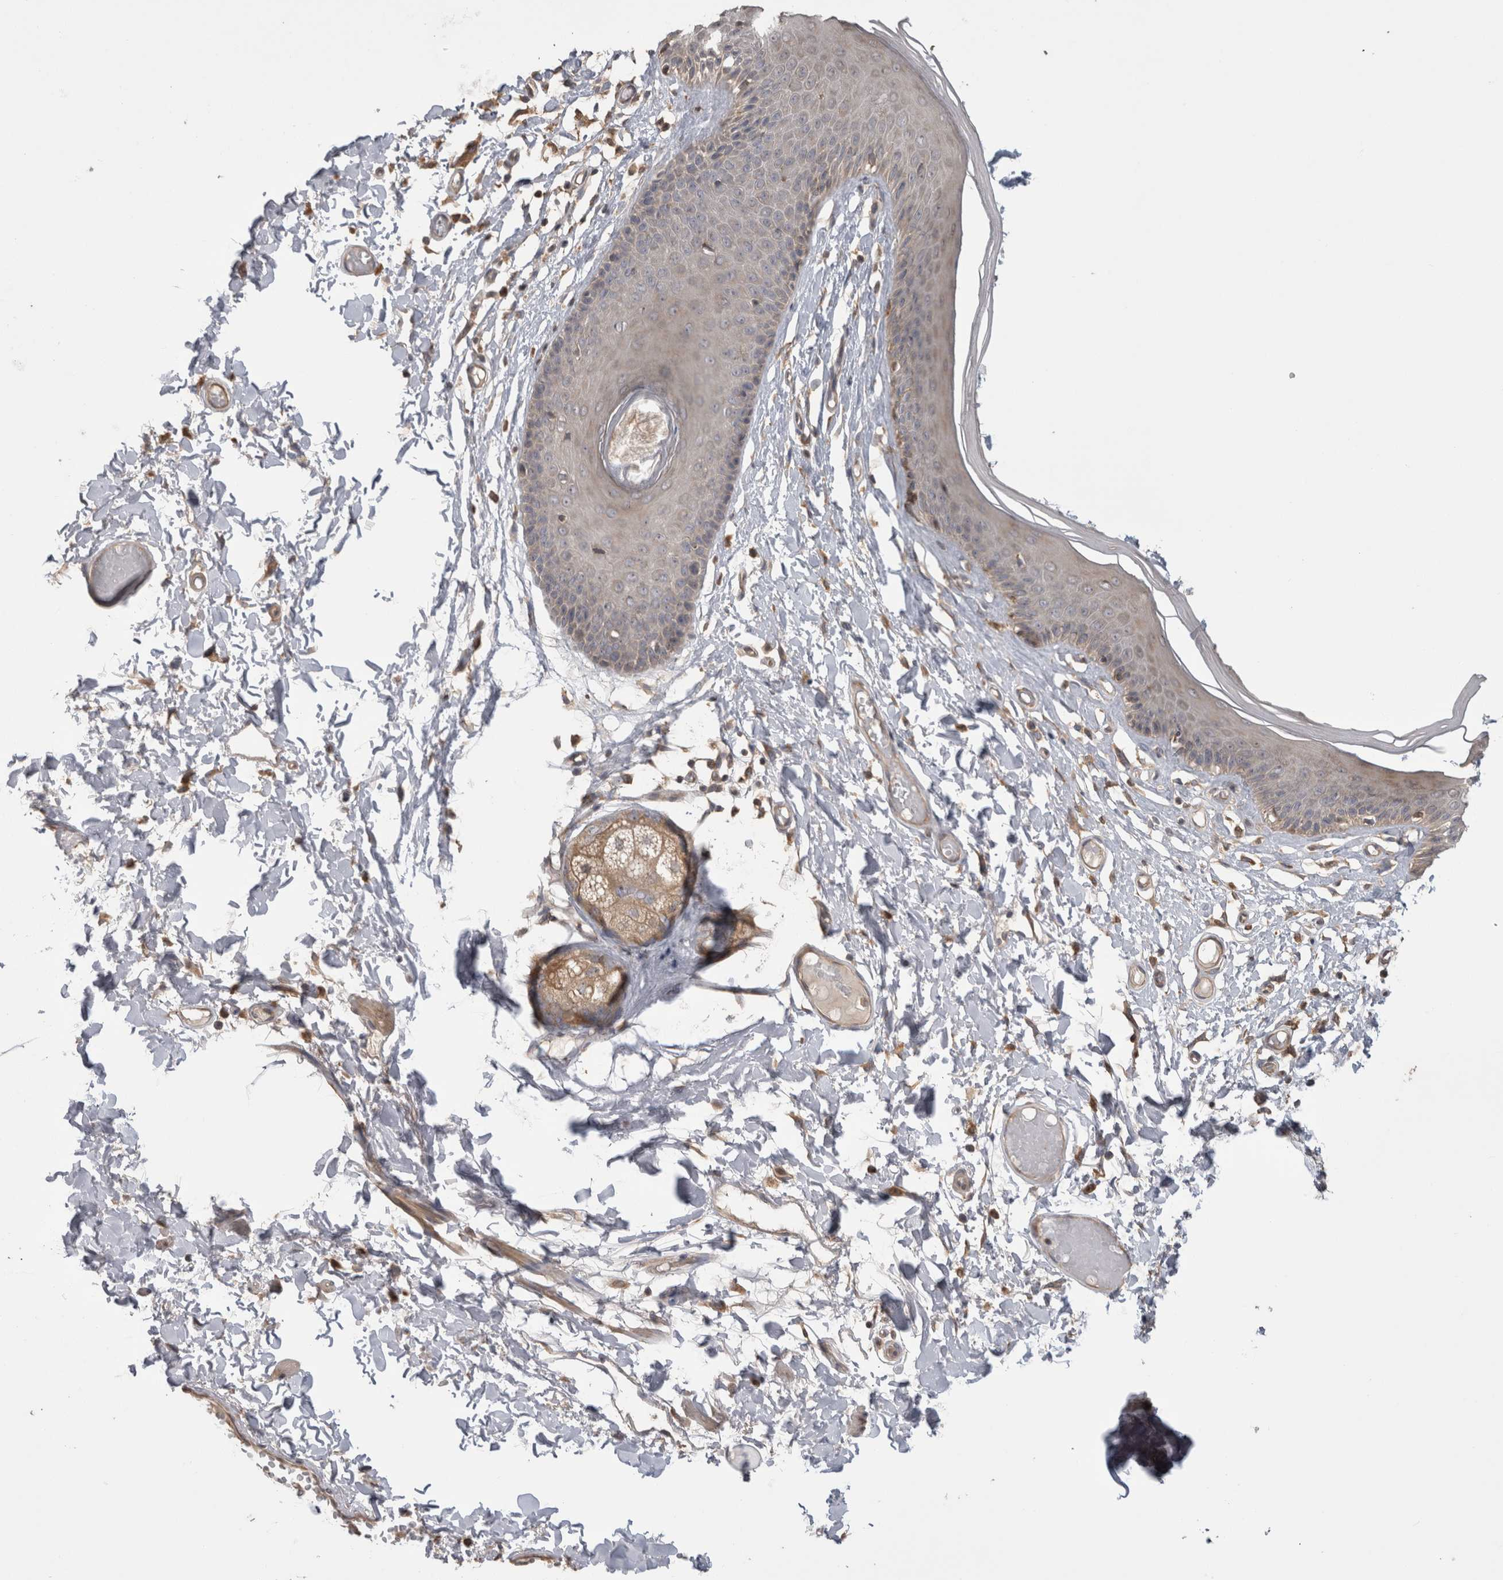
{"staining": {"intensity": "weak", "quantity": "<25%", "location": "cytoplasmic/membranous"}, "tissue": "skin", "cell_type": "Epidermal cells", "image_type": "normal", "snomed": [{"axis": "morphology", "description": "Normal tissue, NOS"}, {"axis": "topography", "description": "Vulva"}], "caption": "This is a photomicrograph of IHC staining of normal skin, which shows no expression in epidermal cells.", "gene": "TBCE", "patient": {"sex": "female", "age": 73}}